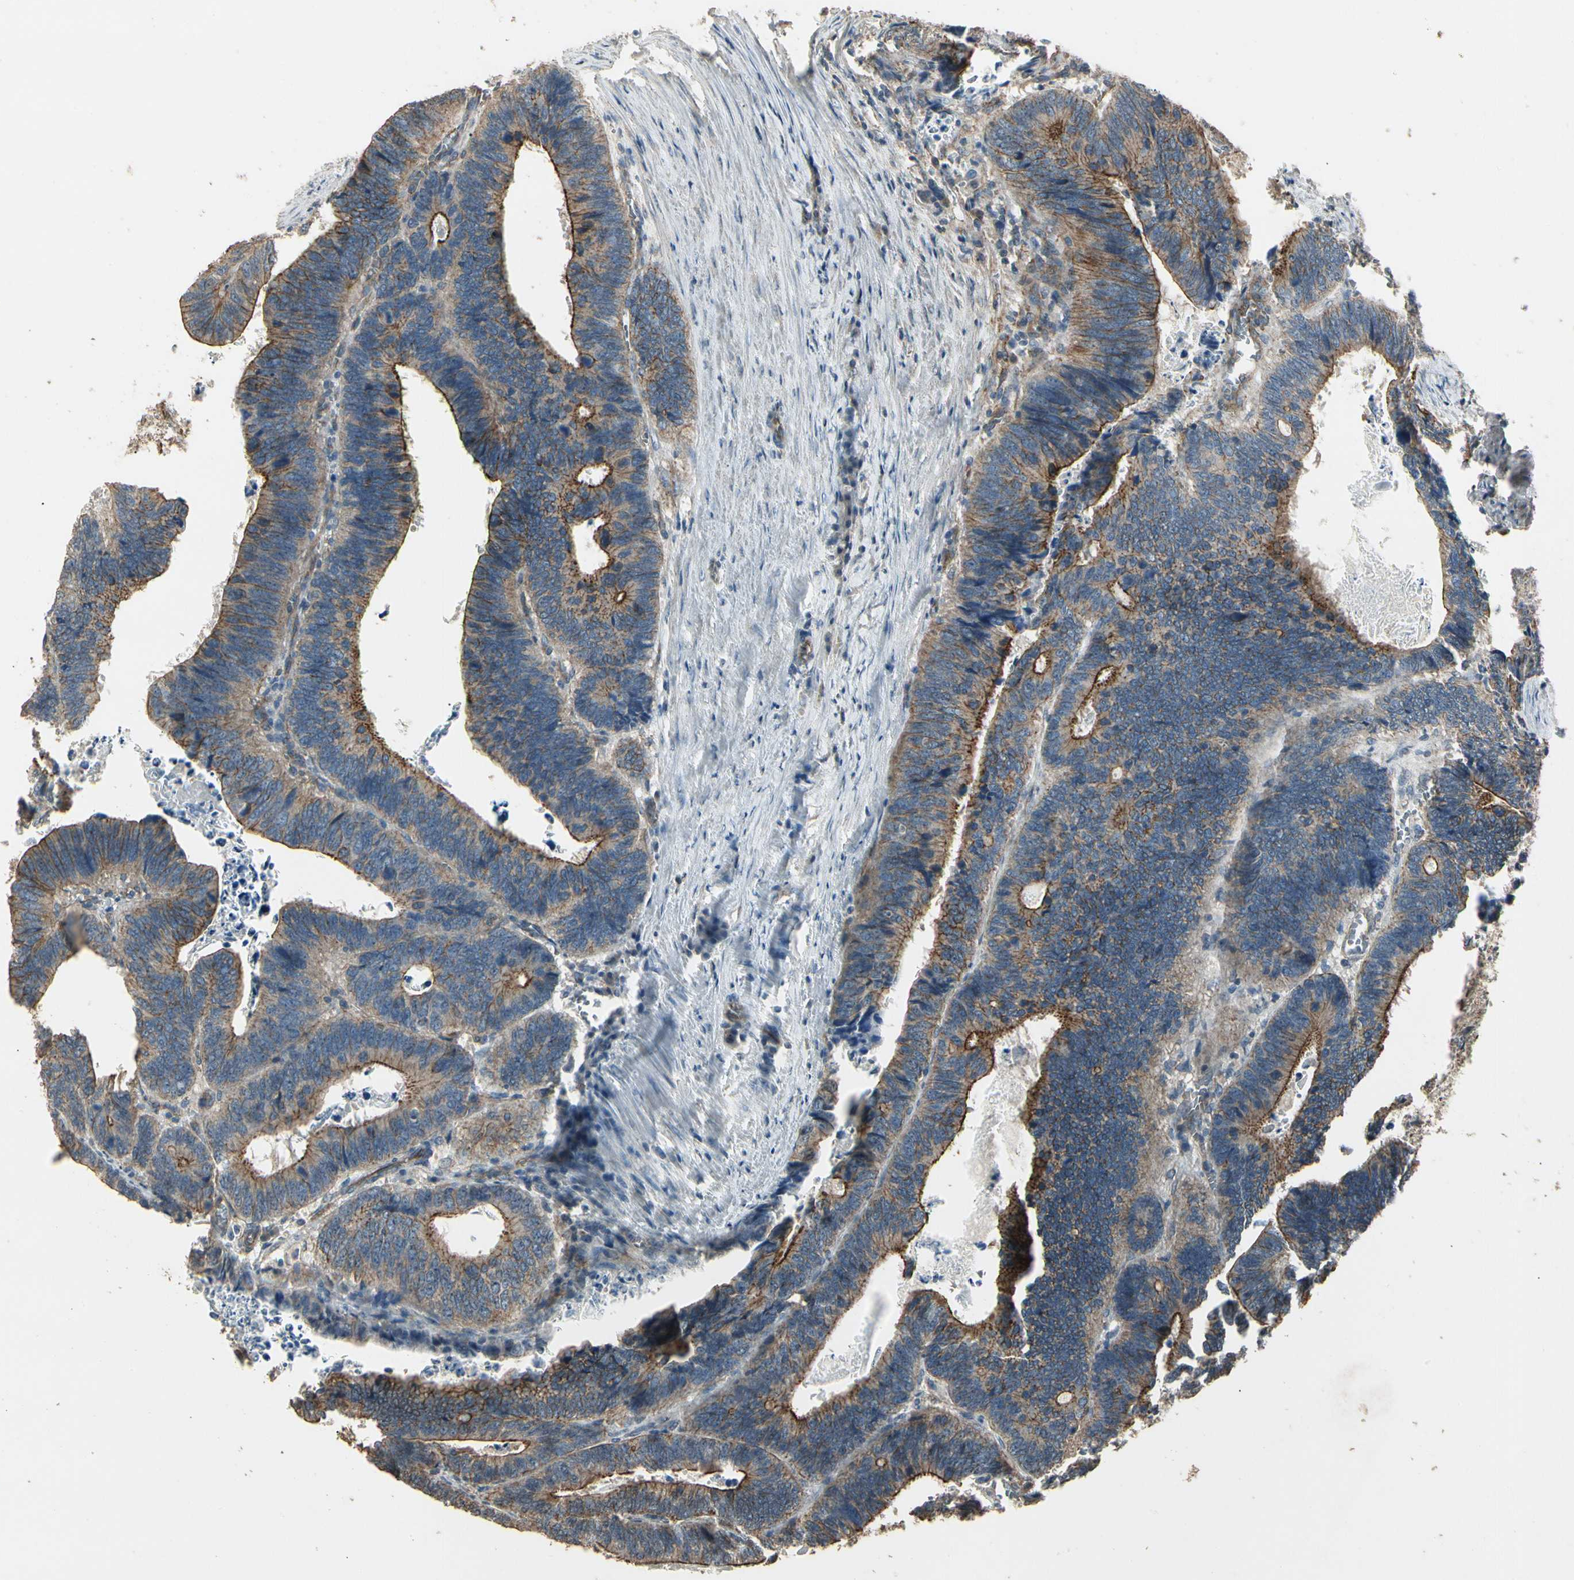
{"staining": {"intensity": "moderate", "quantity": ">75%", "location": "cytoplasmic/membranous"}, "tissue": "colorectal cancer", "cell_type": "Tumor cells", "image_type": "cancer", "snomed": [{"axis": "morphology", "description": "Adenocarcinoma, NOS"}, {"axis": "topography", "description": "Colon"}], "caption": "IHC of colorectal adenocarcinoma shows medium levels of moderate cytoplasmic/membranous expression in approximately >75% of tumor cells.", "gene": "RNF180", "patient": {"sex": "male", "age": 72}}